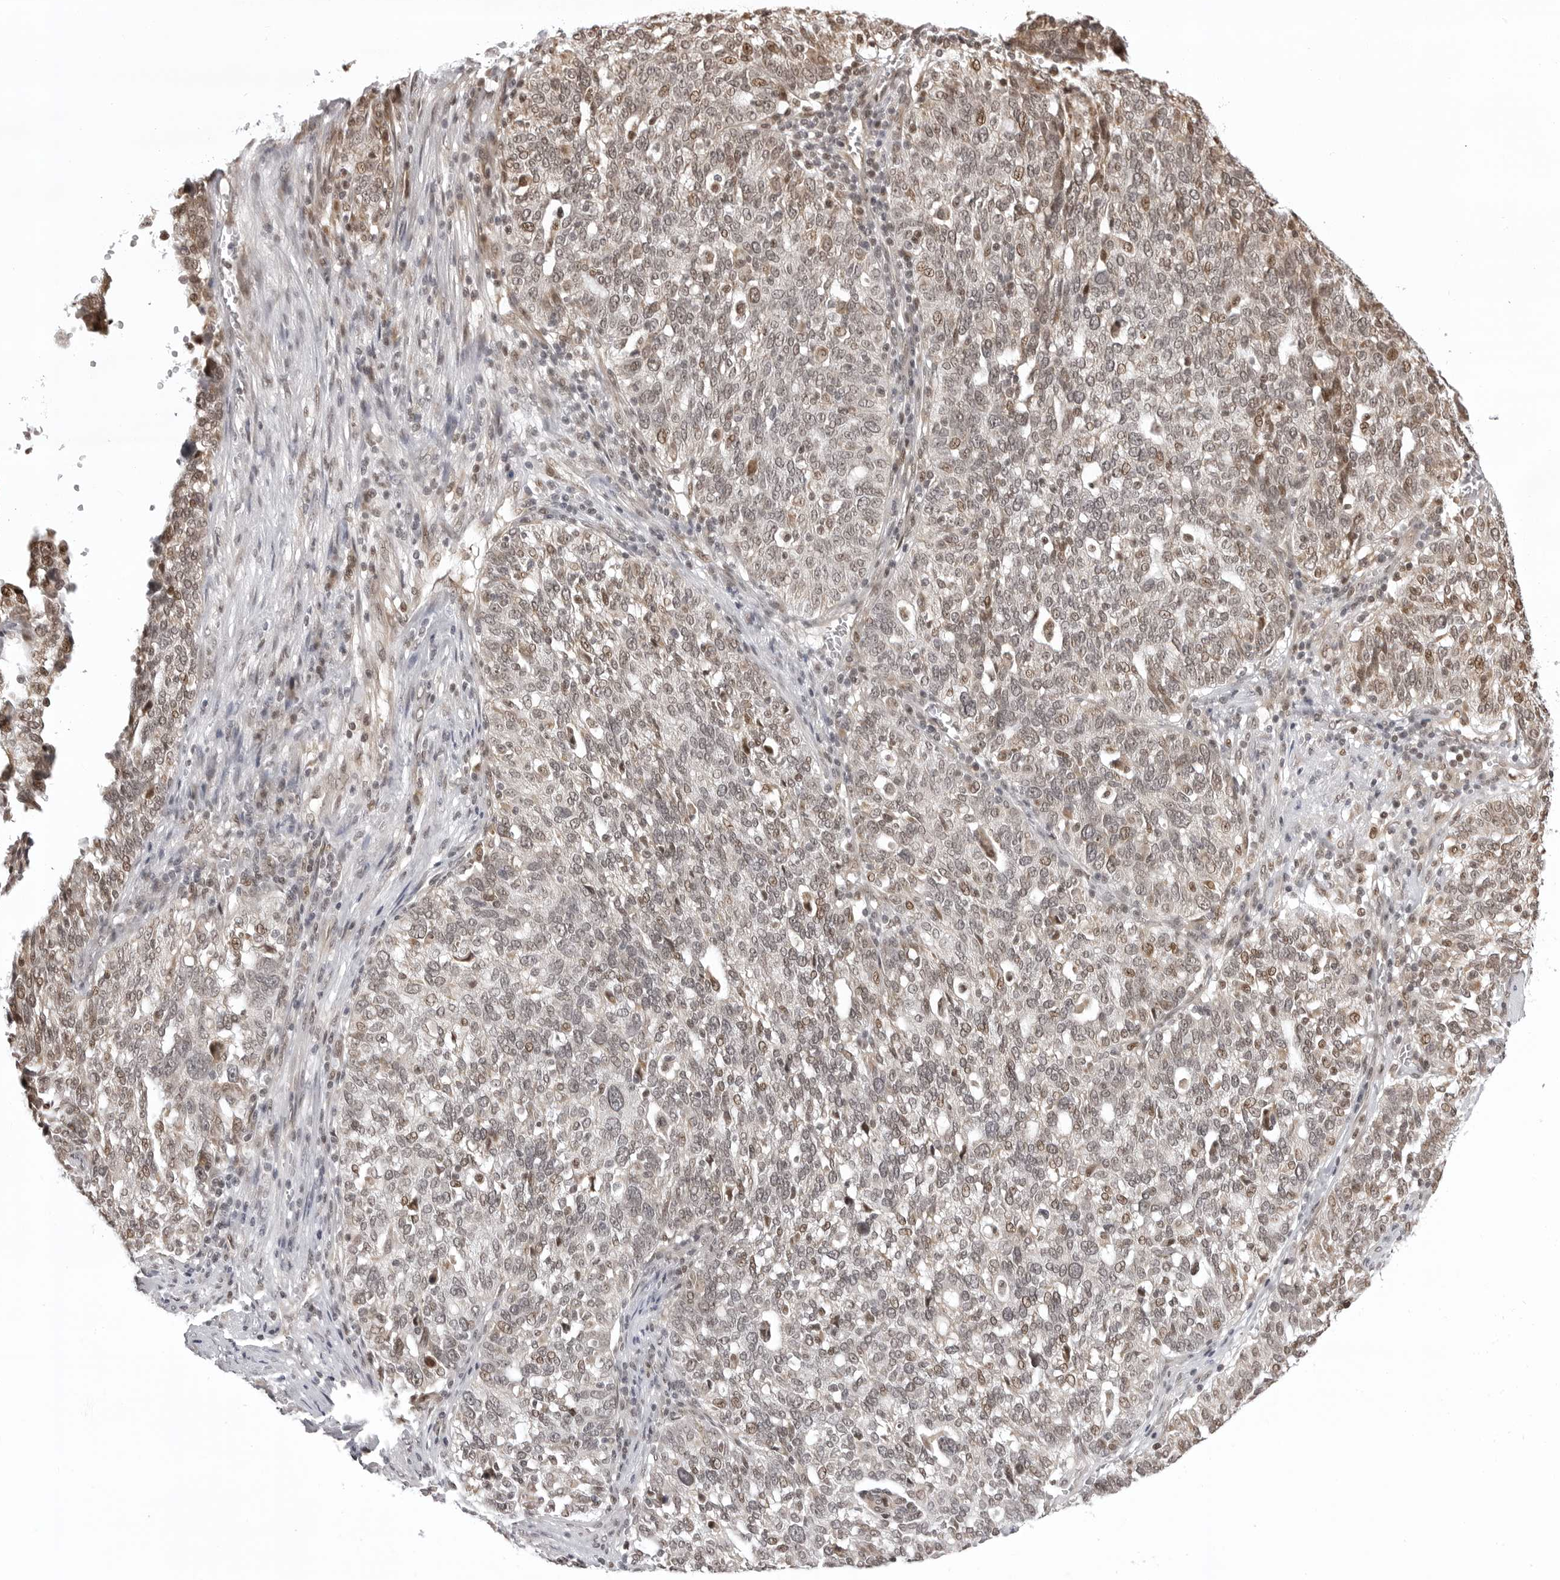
{"staining": {"intensity": "weak", "quantity": ">75%", "location": "nuclear"}, "tissue": "ovarian cancer", "cell_type": "Tumor cells", "image_type": "cancer", "snomed": [{"axis": "morphology", "description": "Cystadenocarcinoma, serous, NOS"}, {"axis": "topography", "description": "Ovary"}], "caption": "Ovarian cancer (serous cystadenocarcinoma) tissue displays weak nuclear staining in approximately >75% of tumor cells, visualized by immunohistochemistry. The staining was performed using DAB, with brown indicating positive protein expression. Nuclei are stained blue with hematoxylin.", "gene": "PHF3", "patient": {"sex": "female", "age": 59}}